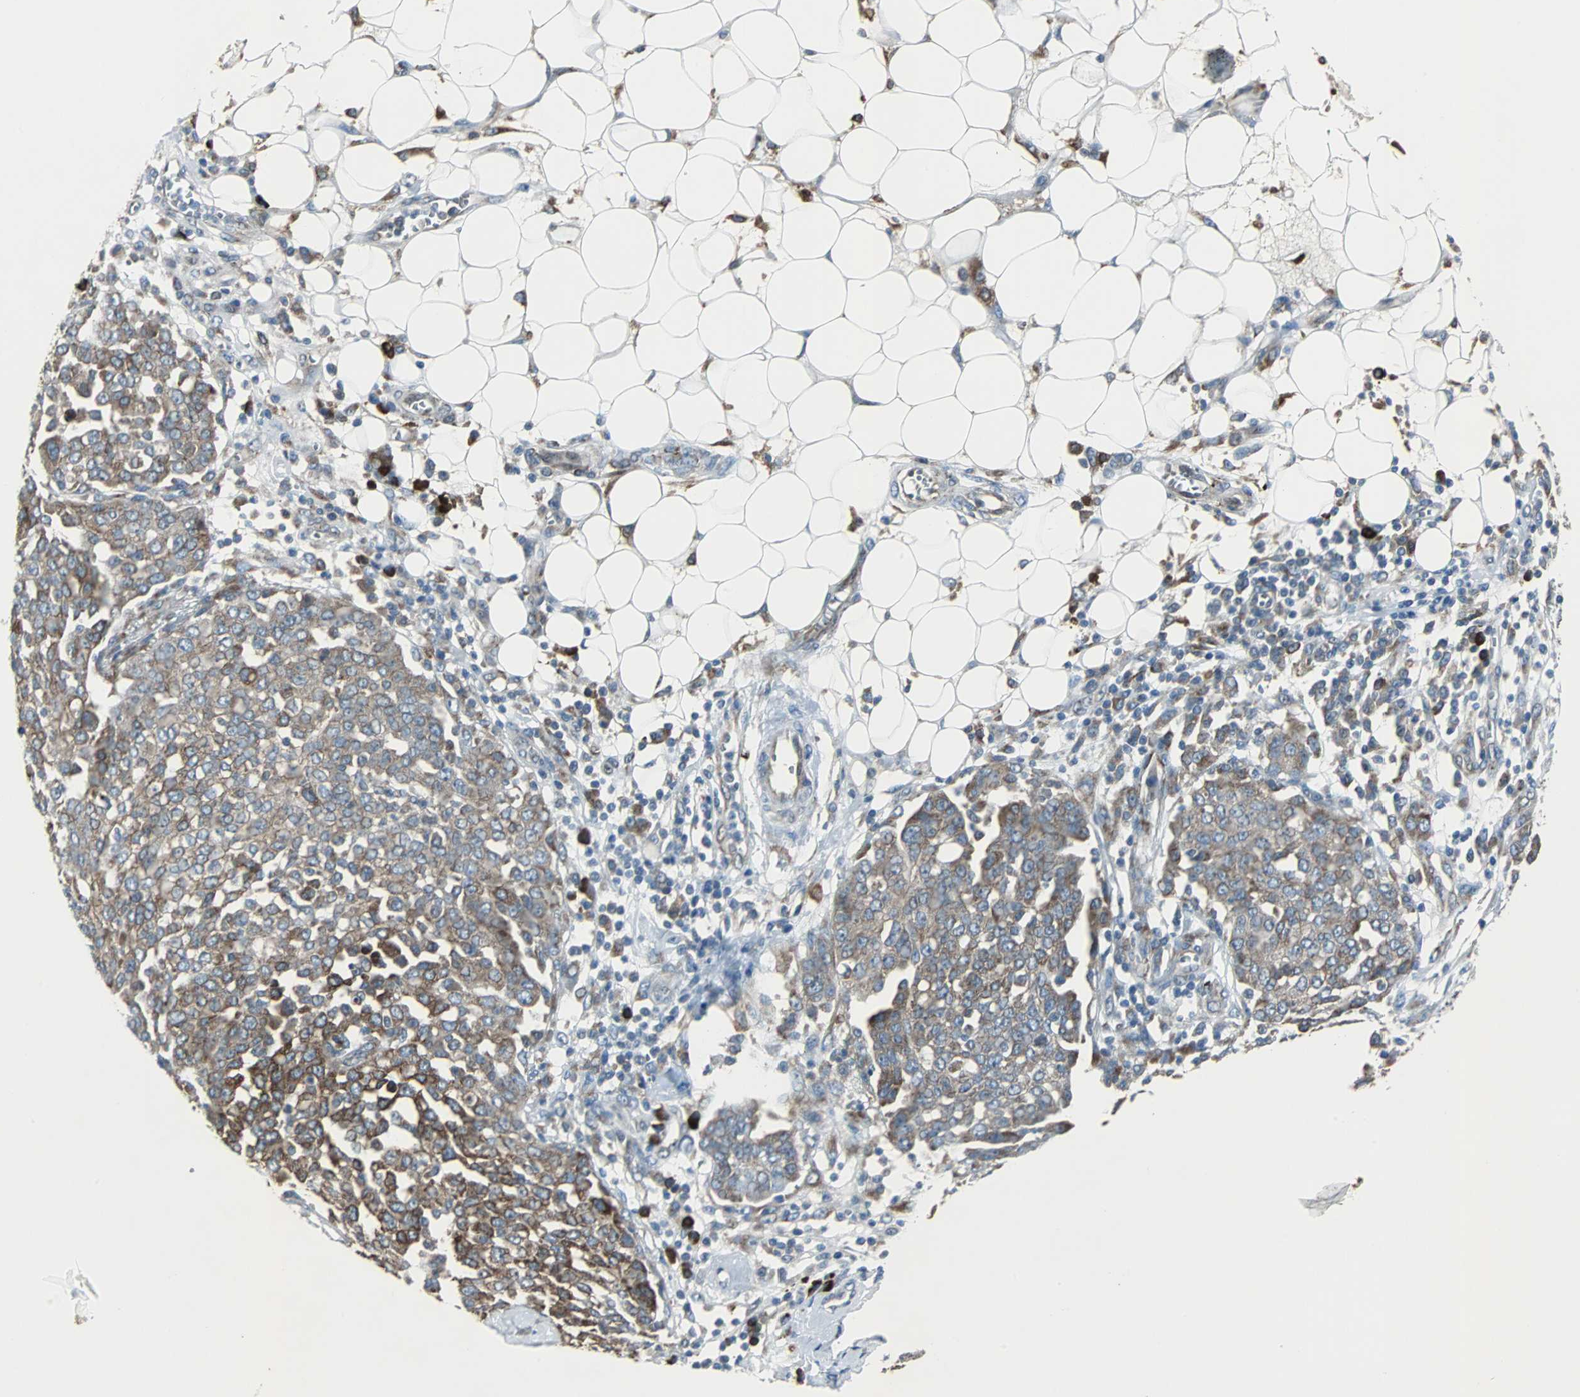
{"staining": {"intensity": "moderate", "quantity": ">75%", "location": "cytoplasmic/membranous"}, "tissue": "ovarian cancer", "cell_type": "Tumor cells", "image_type": "cancer", "snomed": [{"axis": "morphology", "description": "Cystadenocarcinoma, serous, NOS"}, {"axis": "topography", "description": "Soft tissue"}, {"axis": "topography", "description": "Ovary"}], "caption": "Protein expression analysis of human serous cystadenocarcinoma (ovarian) reveals moderate cytoplasmic/membranous expression in approximately >75% of tumor cells. (DAB = brown stain, brightfield microscopy at high magnification).", "gene": "PDIA4", "patient": {"sex": "female", "age": 57}}